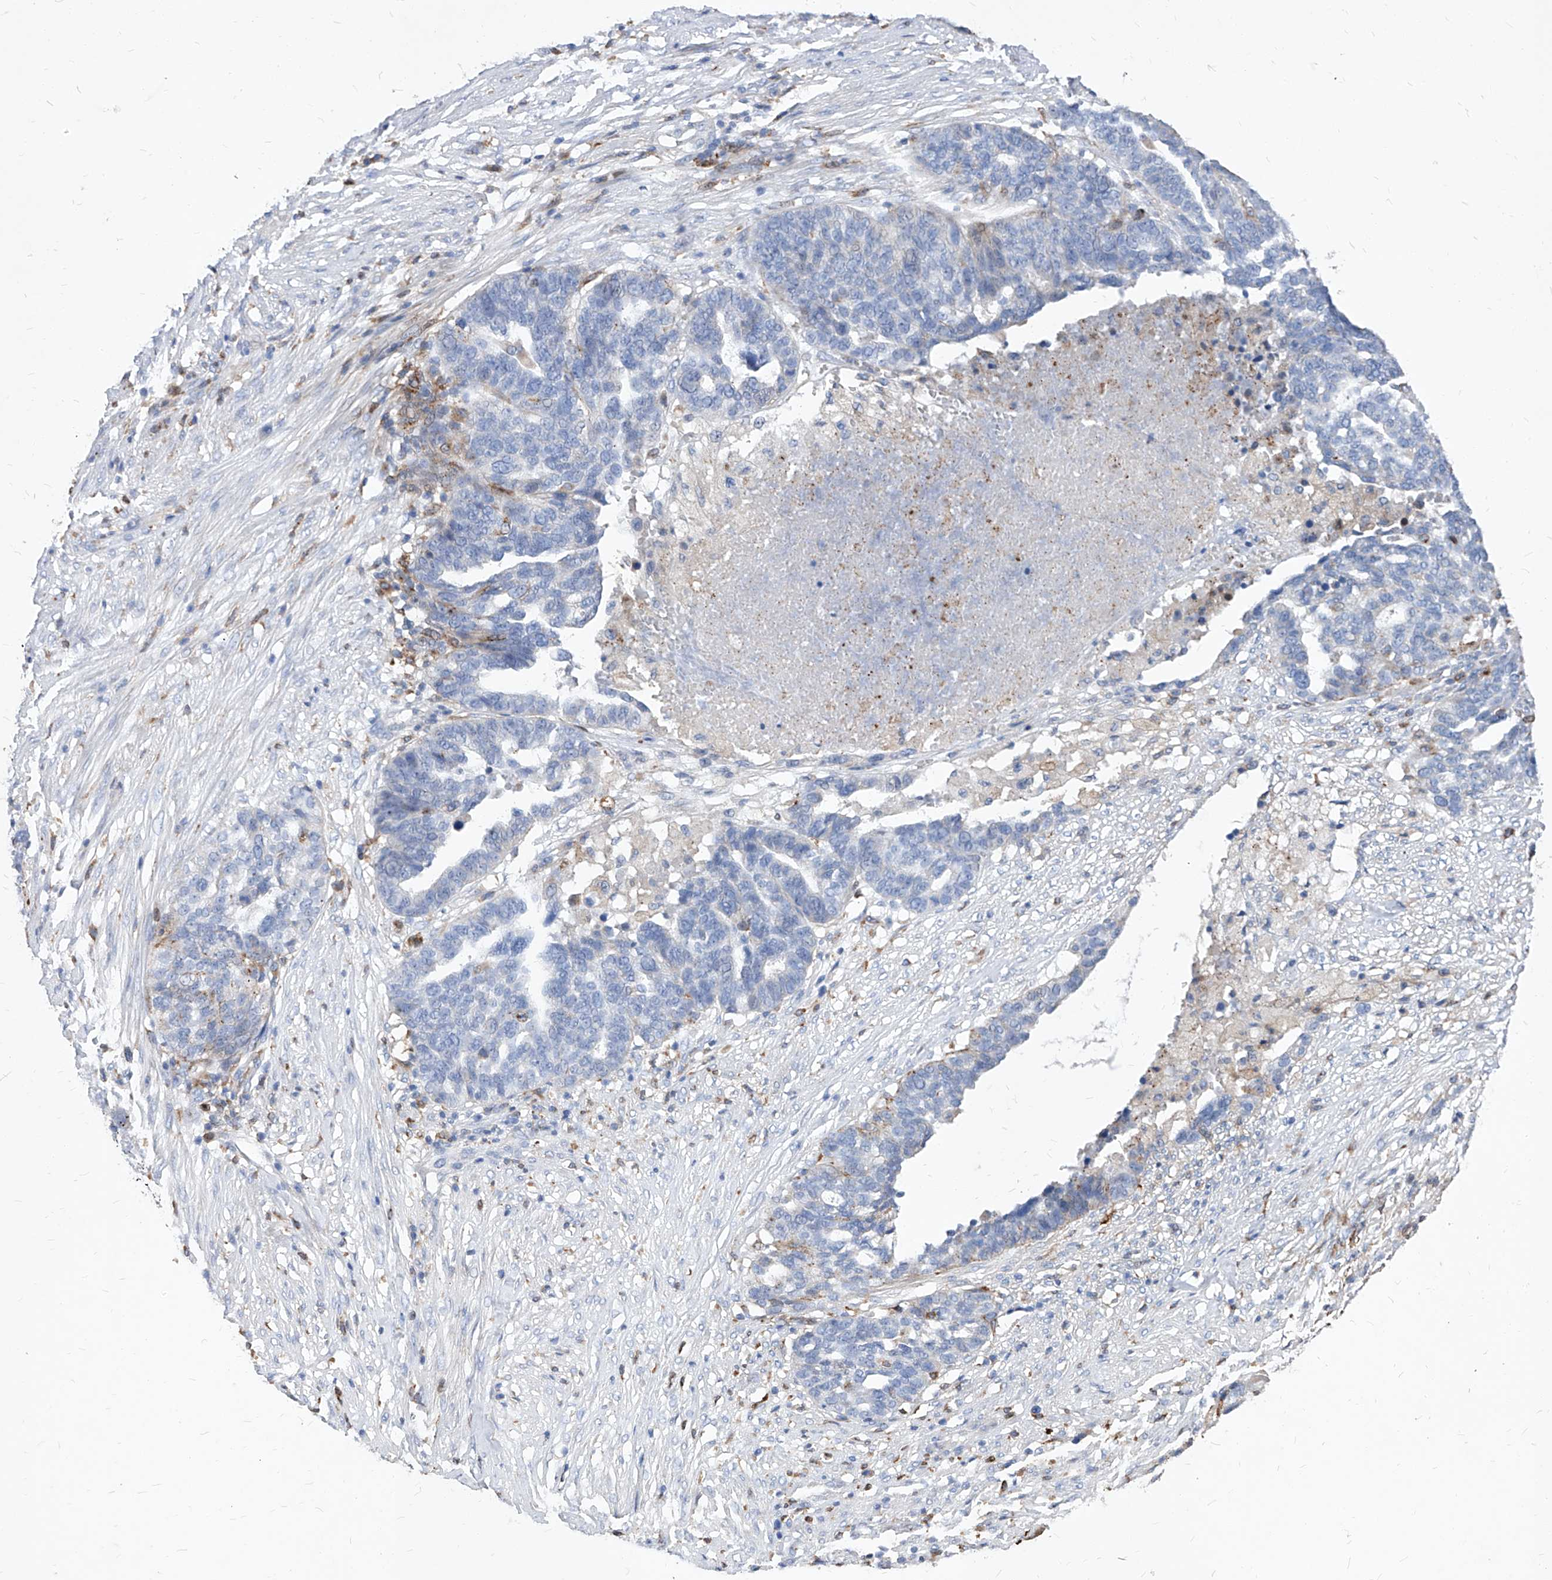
{"staining": {"intensity": "negative", "quantity": "none", "location": "none"}, "tissue": "ovarian cancer", "cell_type": "Tumor cells", "image_type": "cancer", "snomed": [{"axis": "morphology", "description": "Cystadenocarcinoma, serous, NOS"}, {"axis": "topography", "description": "Ovary"}], "caption": "This is a histopathology image of immunohistochemistry (IHC) staining of serous cystadenocarcinoma (ovarian), which shows no positivity in tumor cells.", "gene": "UBOX5", "patient": {"sex": "female", "age": 59}}